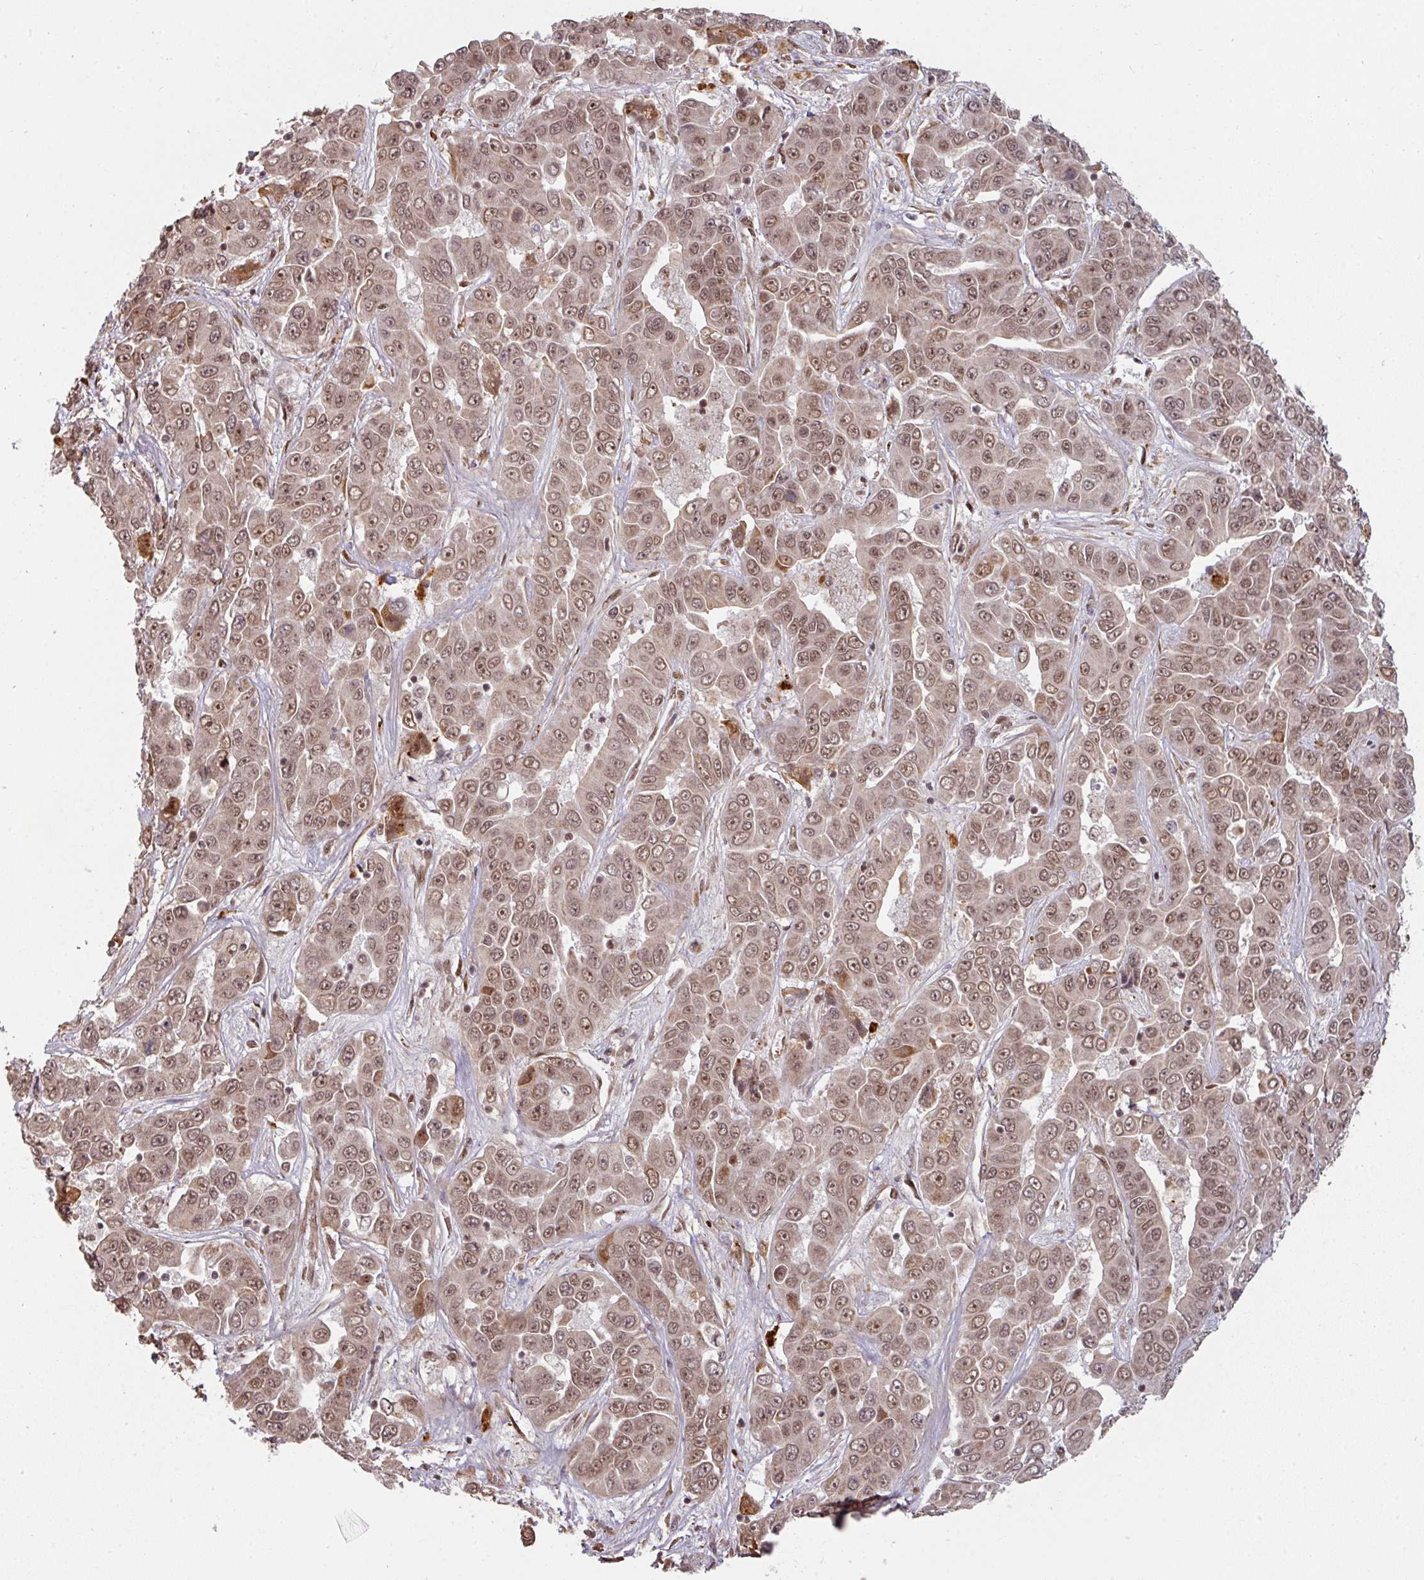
{"staining": {"intensity": "moderate", "quantity": ">75%", "location": "nuclear"}, "tissue": "liver cancer", "cell_type": "Tumor cells", "image_type": "cancer", "snomed": [{"axis": "morphology", "description": "Cholangiocarcinoma"}, {"axis": "topography", "description": "Liver"}], "caption": "Liver cancer was stained to show a protein in brown. There is medium levels of moderate nuclear staining in about >75% of tumor cells.", "gene": "SIK3", "patient": {"sex": "female", "age": 52}}